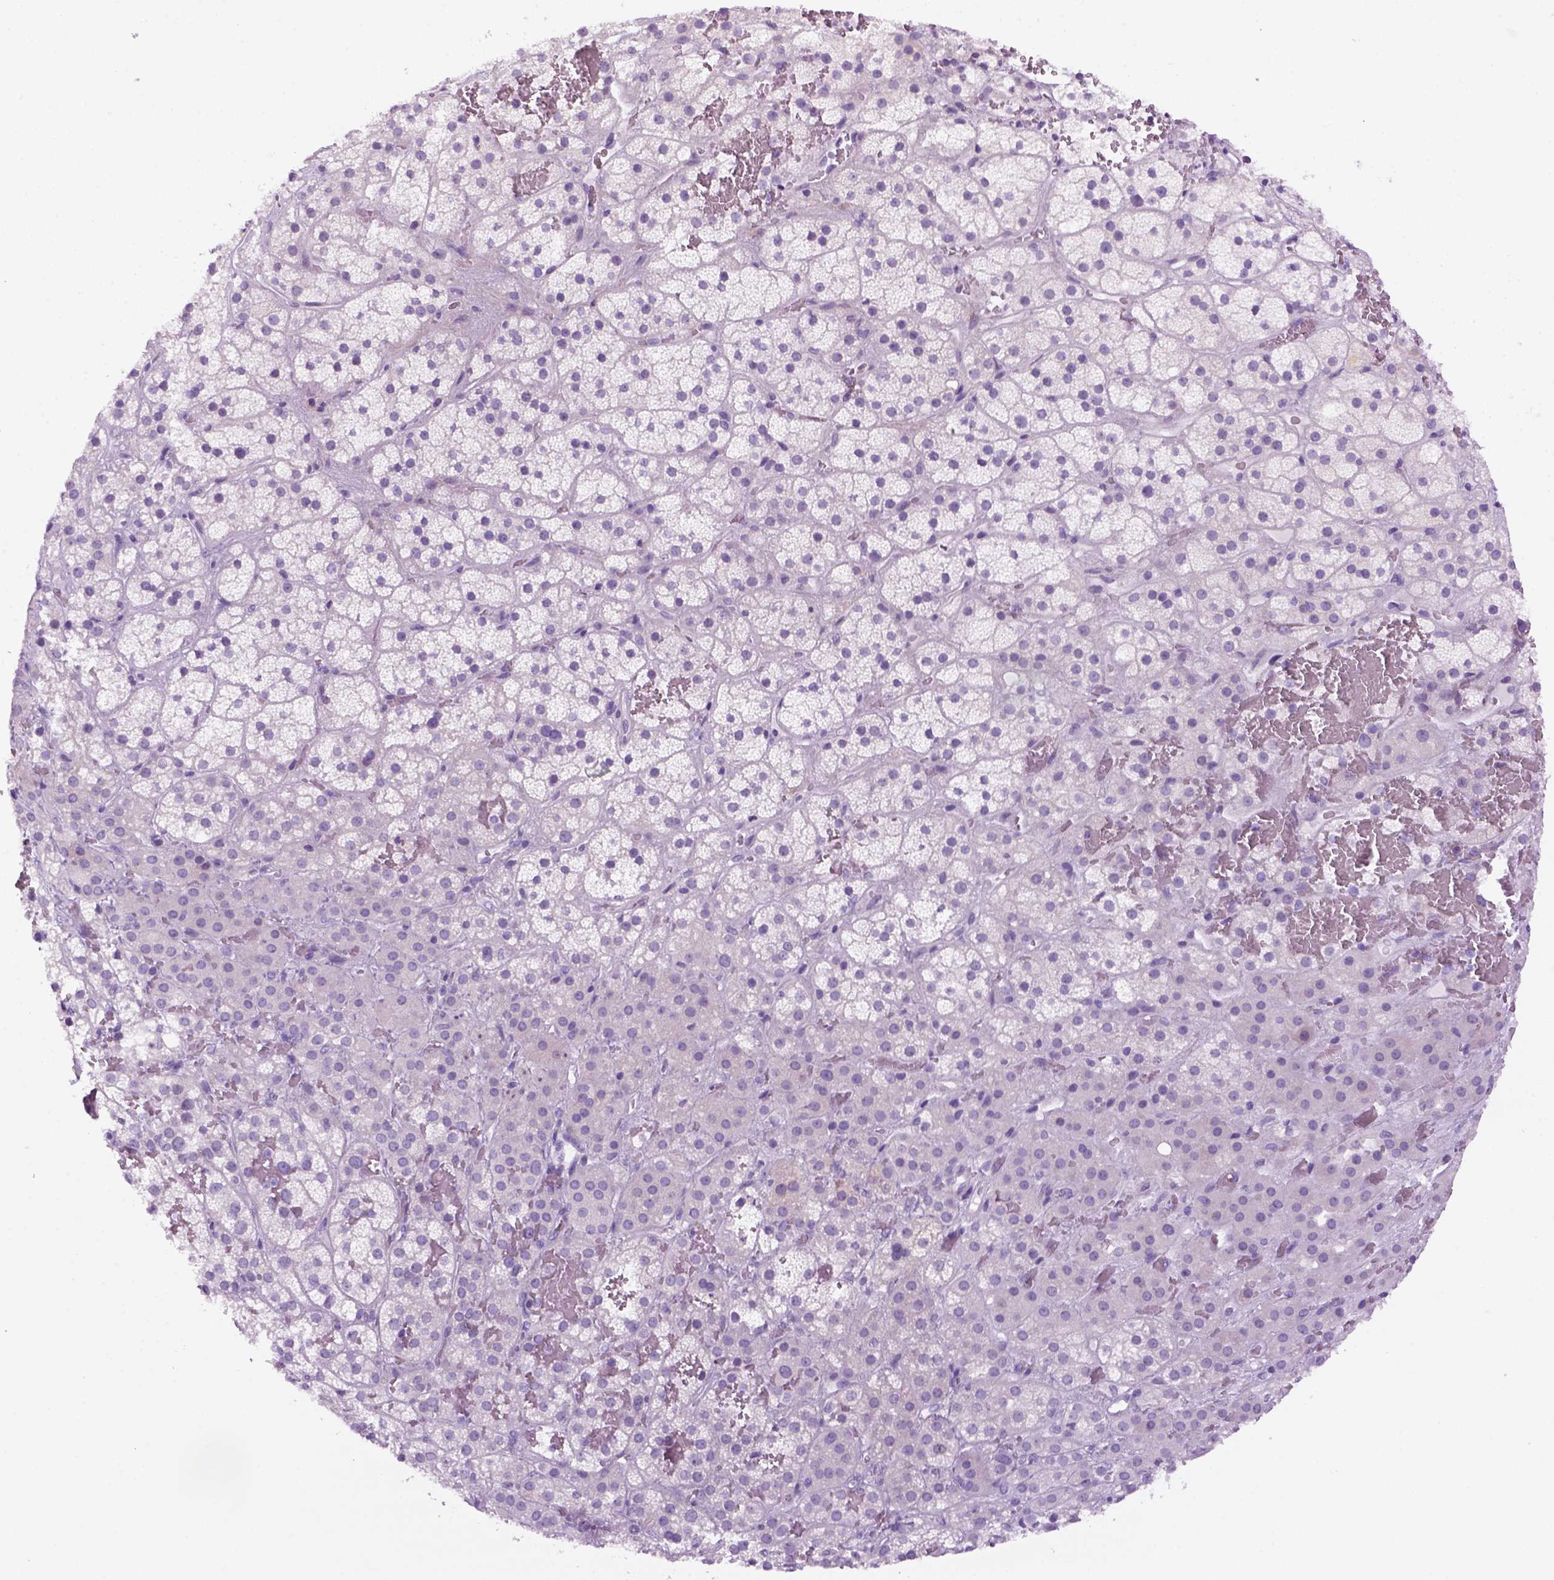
{"staining": {"intensity": "negative", "quantity": "none", "location": "none"}, "tissue": "adrenal gland", "cell_type": "Glandular cells", "image_type": "normal", "snomed": [{"axis": "morphology", "description": "Normal tissue, NOS"}, {"axis": "topography", "description": "Adrenal gland"}], "caption": "Human adrenal gland stained for a protein using immunohistochemistry (IHC) reveals no expression in glandular cells.", "gene": "DNAH11", "patient": {"sex": "male", "age": 57}}